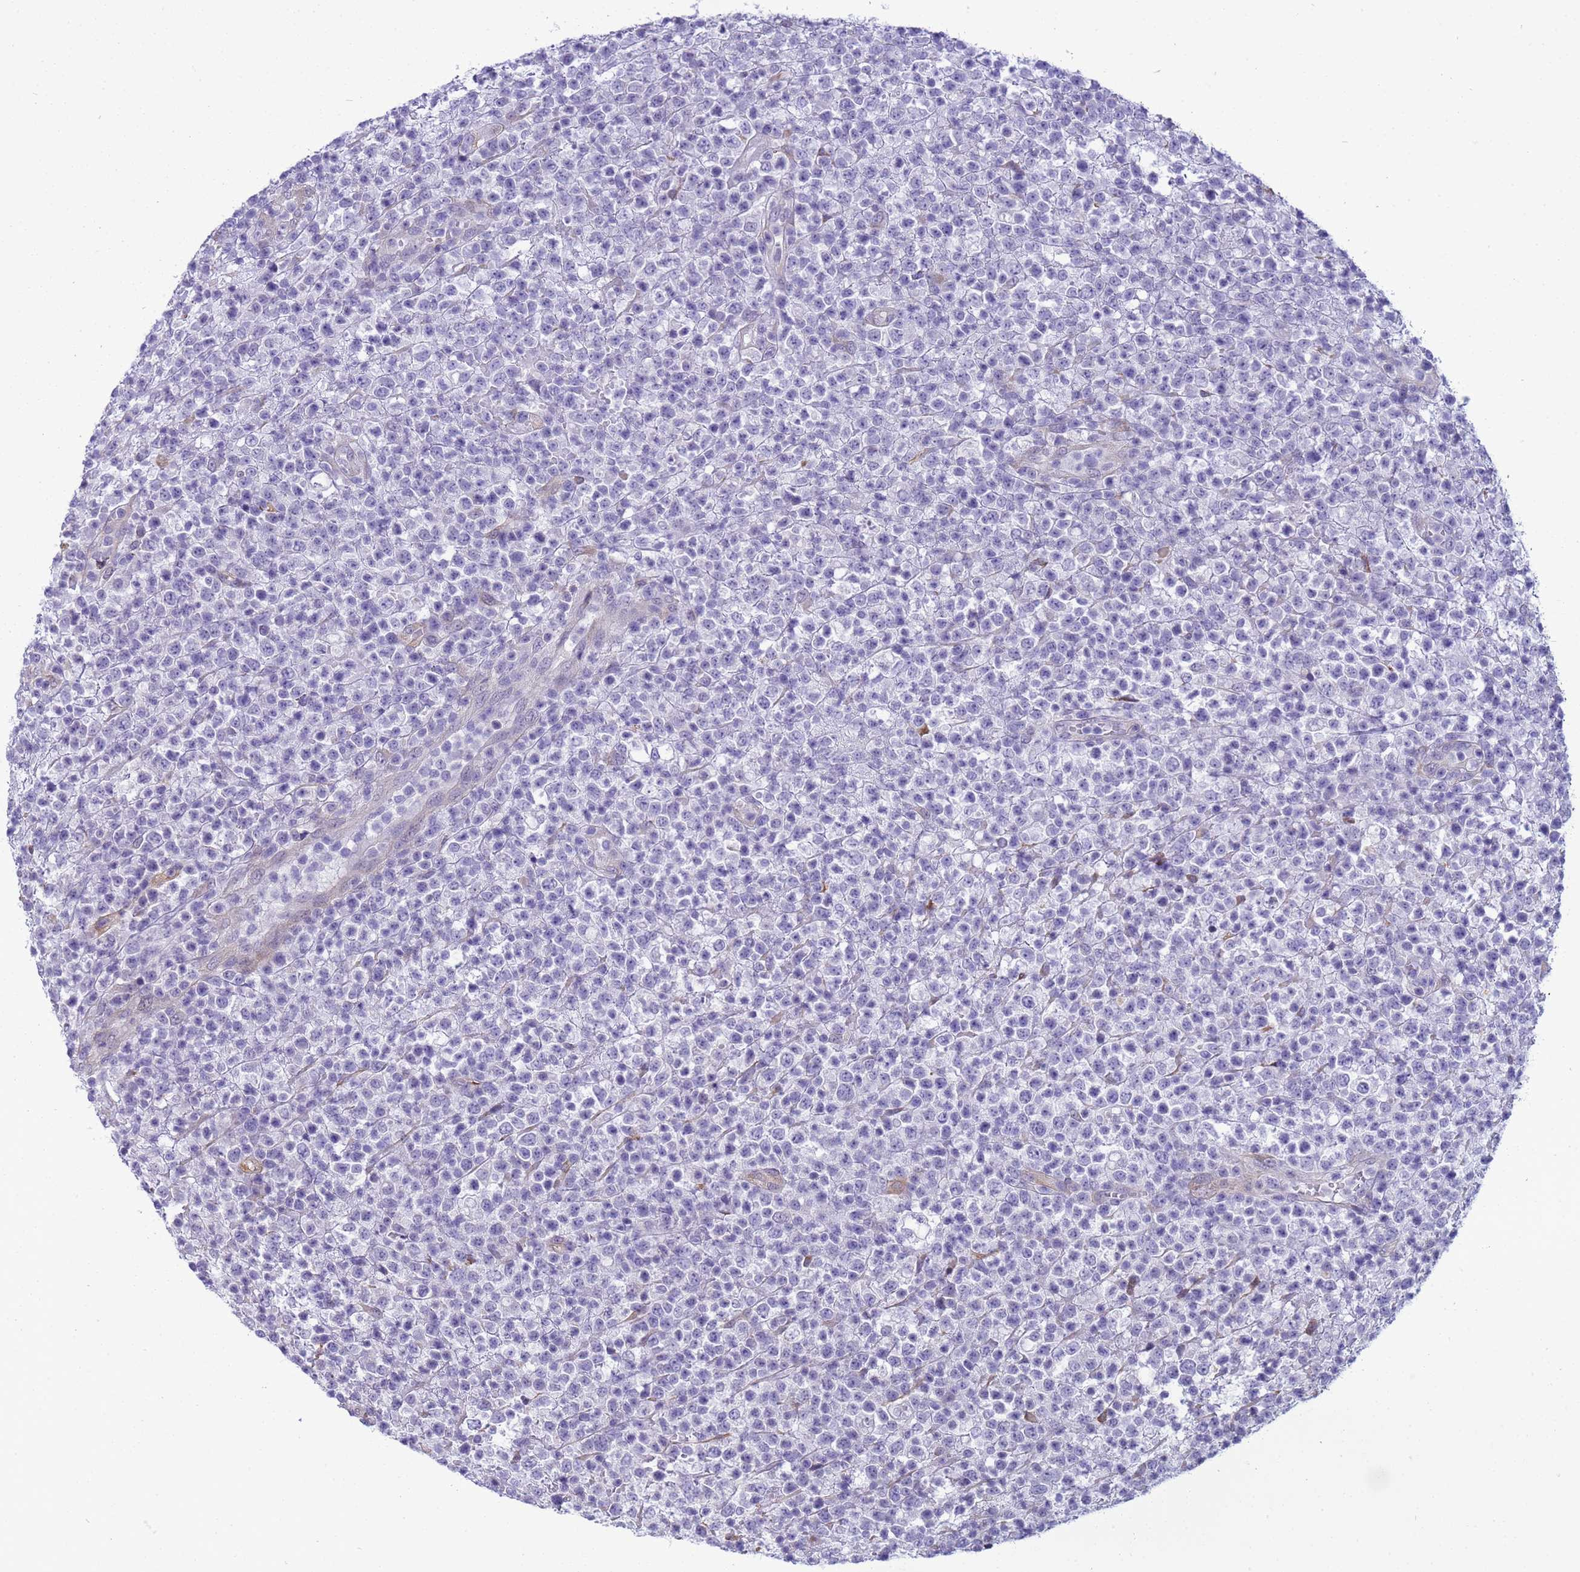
{"staining": {"intensity": "negative", "quantity": "none", "location": "none"}, "tissue": "lymphoma", "cell_type": "Tumor cells", "image_type": "cancer", "snomed": [{"axis": "morphology", "description": "Malignant lymphoma, non-Hodgkin's type, High grade"}, {"axis": "topography", "description": "Colon"}], "caption": "Immunohistochemical staining of human lymphoma displays no significant staining in tumor cells.", "gene": "ITGB4", "patient": {"sex": "female", "age": 53}}